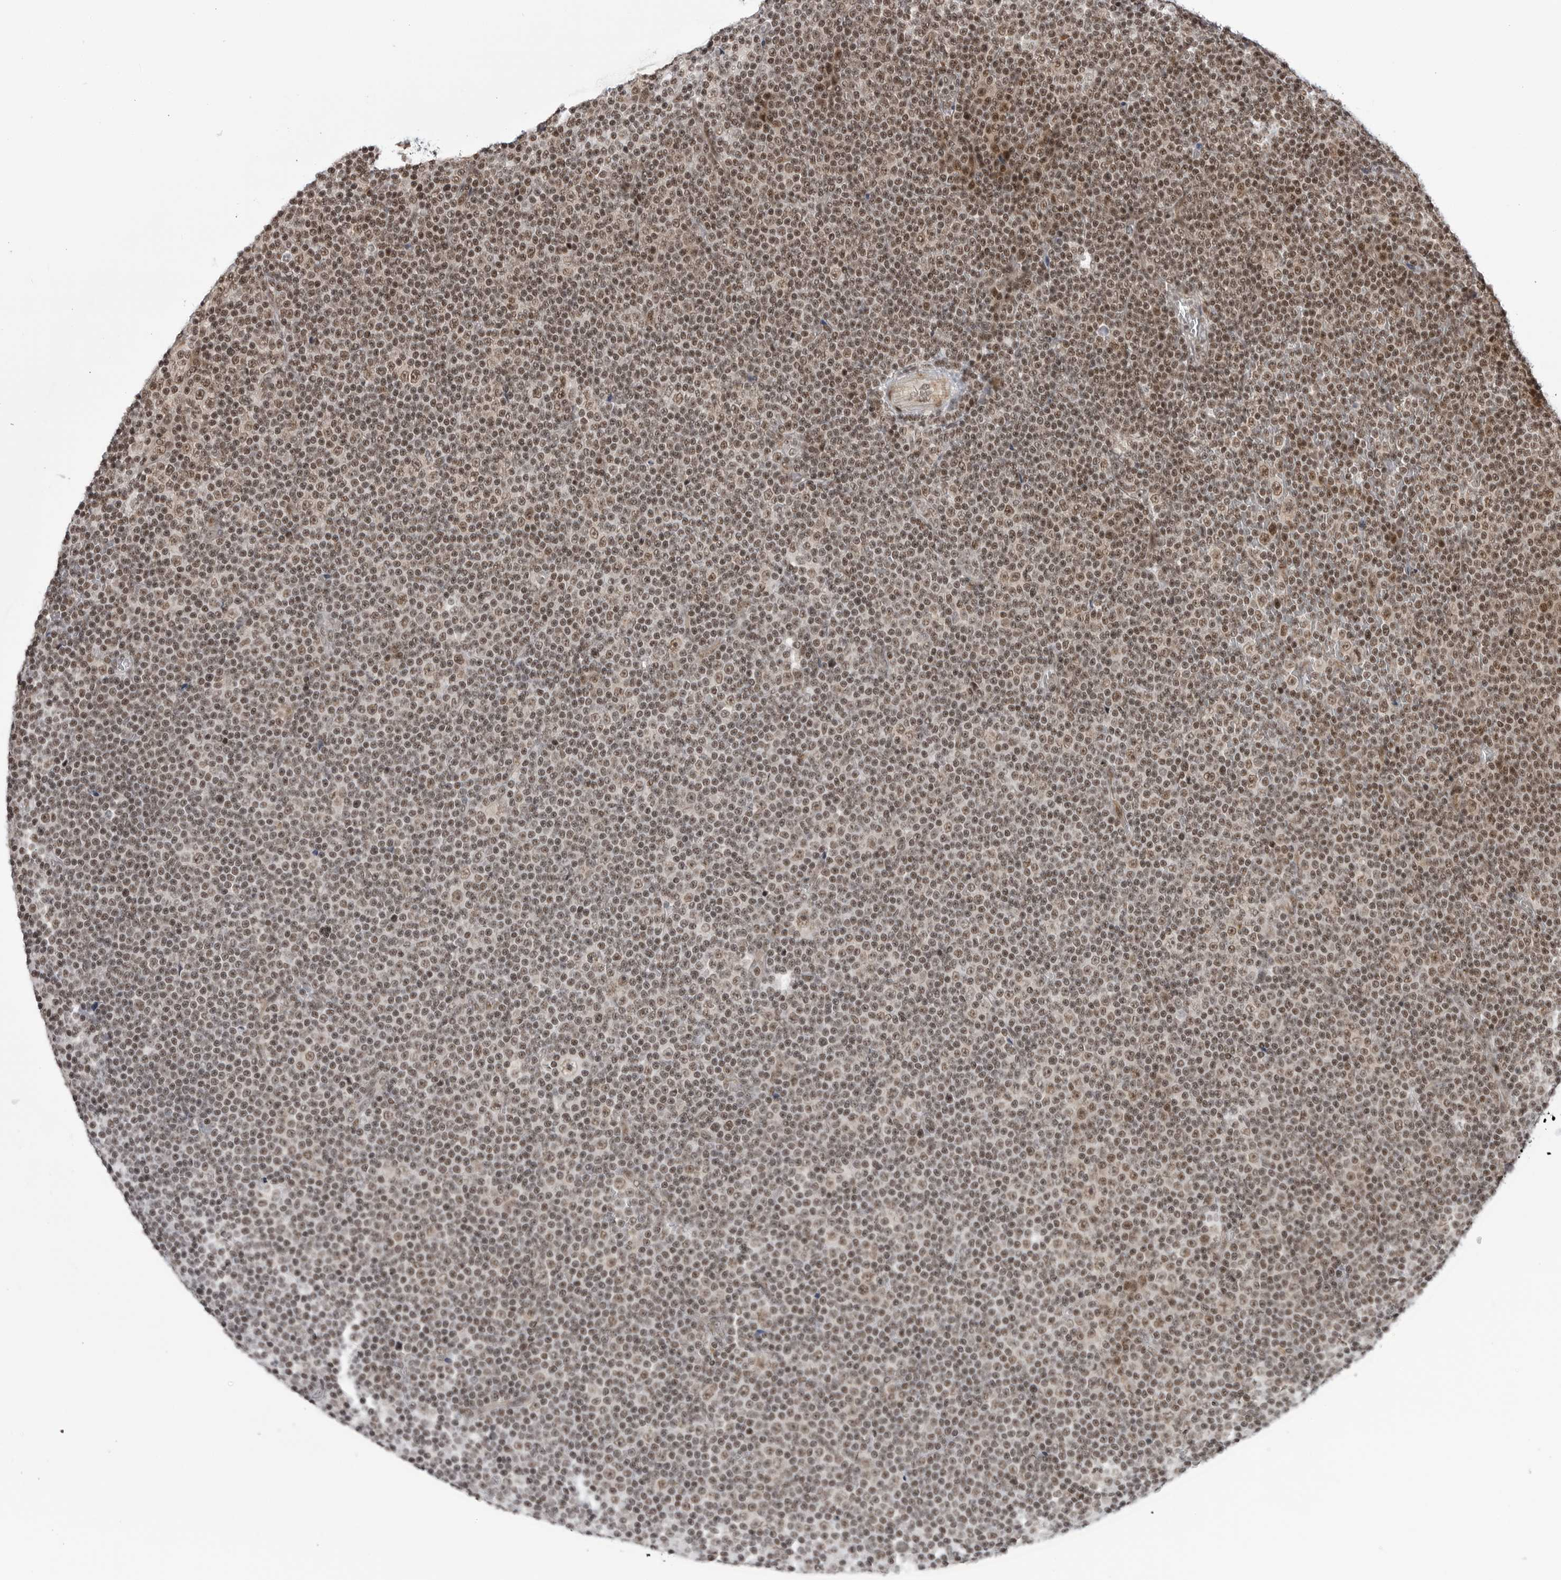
{"staining": {"intensity": "moderate", "quantity": "25%-75%", "location": "nuclear"}, "tissue": "lymphoma", "cell_type": "Tumor cells", "image_type": "cancer", "snomed": [{"axis": "morphology", "description": "Malignant lymphoma, non-Hodgkin's type, Low grade"}, {"axis": "topography", "description": "Lymph node"}], "caption": "Protein analysis of lymphoma tissue reveals moderate nuclear staining in about 25%-75% of tumor cells.", "gene": "TRIM66", "patient": {"sex": "female", "age": 67}}